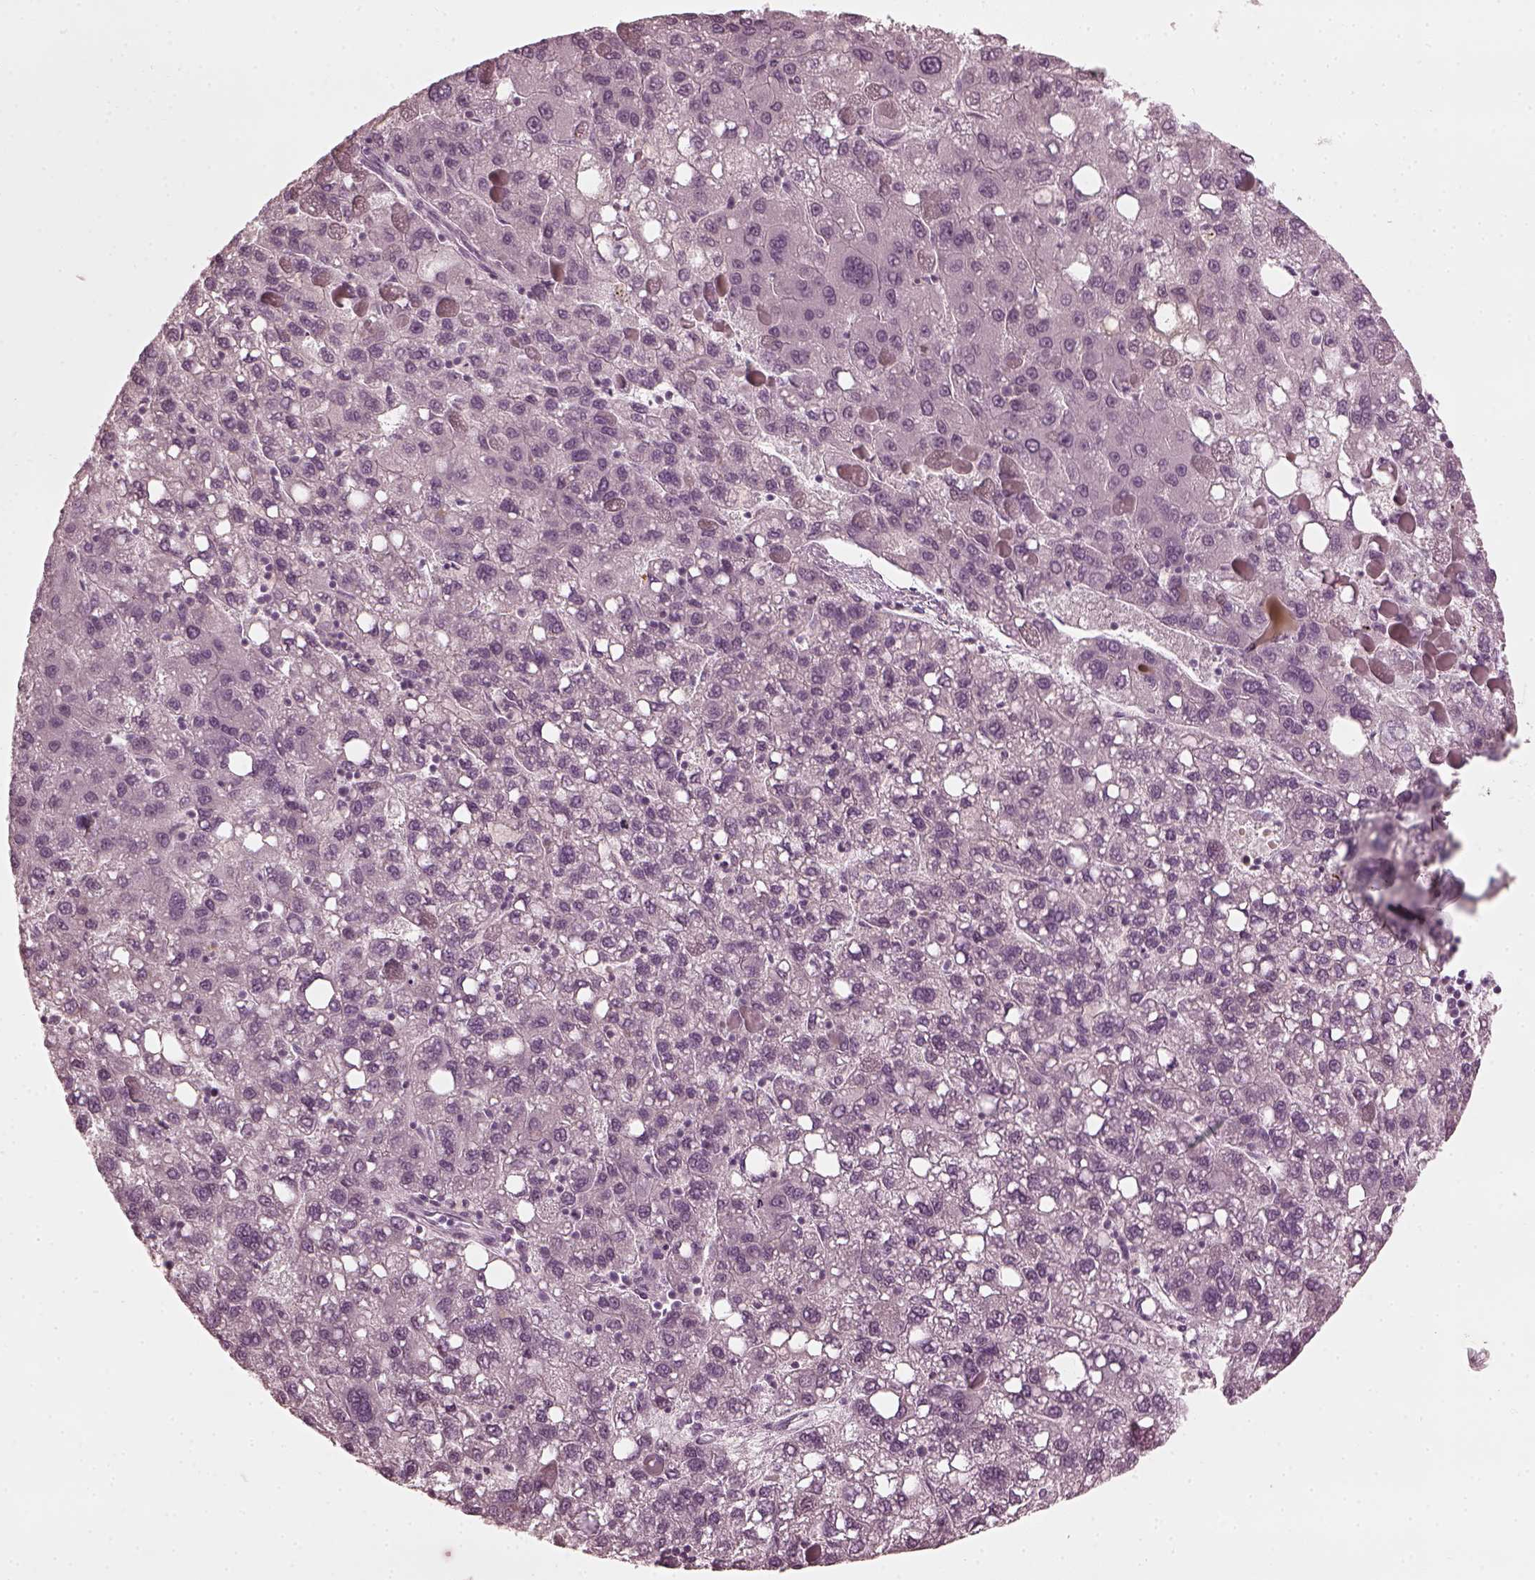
{"staining": {"intensity": "negative", "quantity": "none", "location": "none"}, "tissue": "liver cancer", "cell_type": "Tumor cells", "image_type": "cancer", "snomed": [{"axis": "morphology", "description": "Carcinoma, Hepatocellular, NOS"}, {"axis": "topography", "description": "Liver"}], "caption": "High magnification brightfield microscopy of liver cancer (hepatocellular carcinoma) stained with DAB (3,3'-diaminobenzidine) (brown) and counterstained with hematoxylin (blue): tumor cells show no significant expression.", "gene": "CCDC170", "patient": {"sex": "female", "age": 82}}